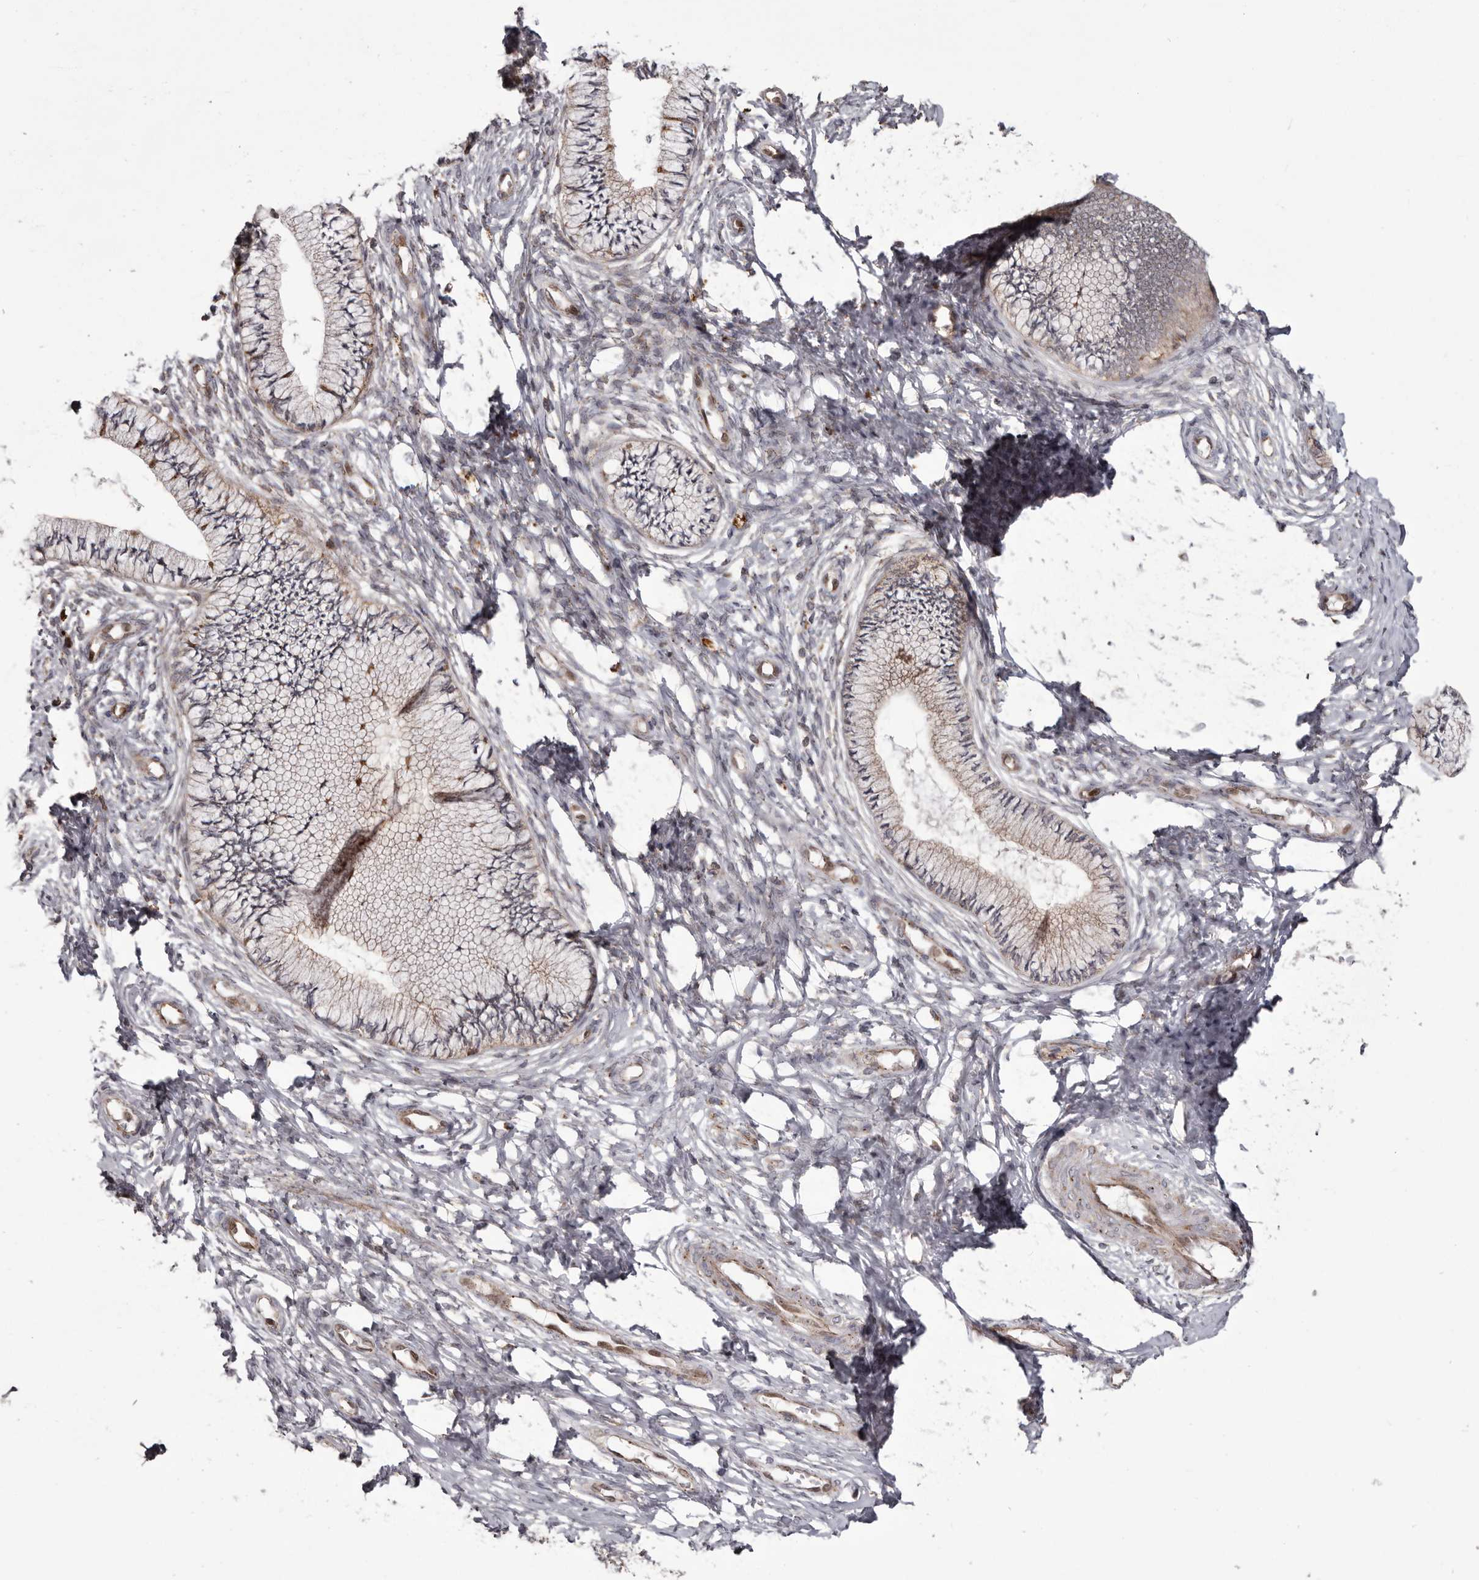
{"staining": {"intensity": "weak", "quantity": "<25%", "location": "cytoplasmic/membranous"}, "tissue": "cervix", "cell_type": "Glandular cells", "image_type": "normal", "snomed": [{"axis": "morphology", "description": "Normal tissue, NOS"}, {"axis": "topography", "description": "Cervix"}], "caption": "This is a photomicrograph of immunohistochemistry staining of benign cervix, which shows no expression in glandular cells. (Brightfield microscopy of DAB (3,3'-diaminobenzidine) IHC at high magnification).", "gene": "NUP43", "patient": {"sex": "female", "age": 36}}